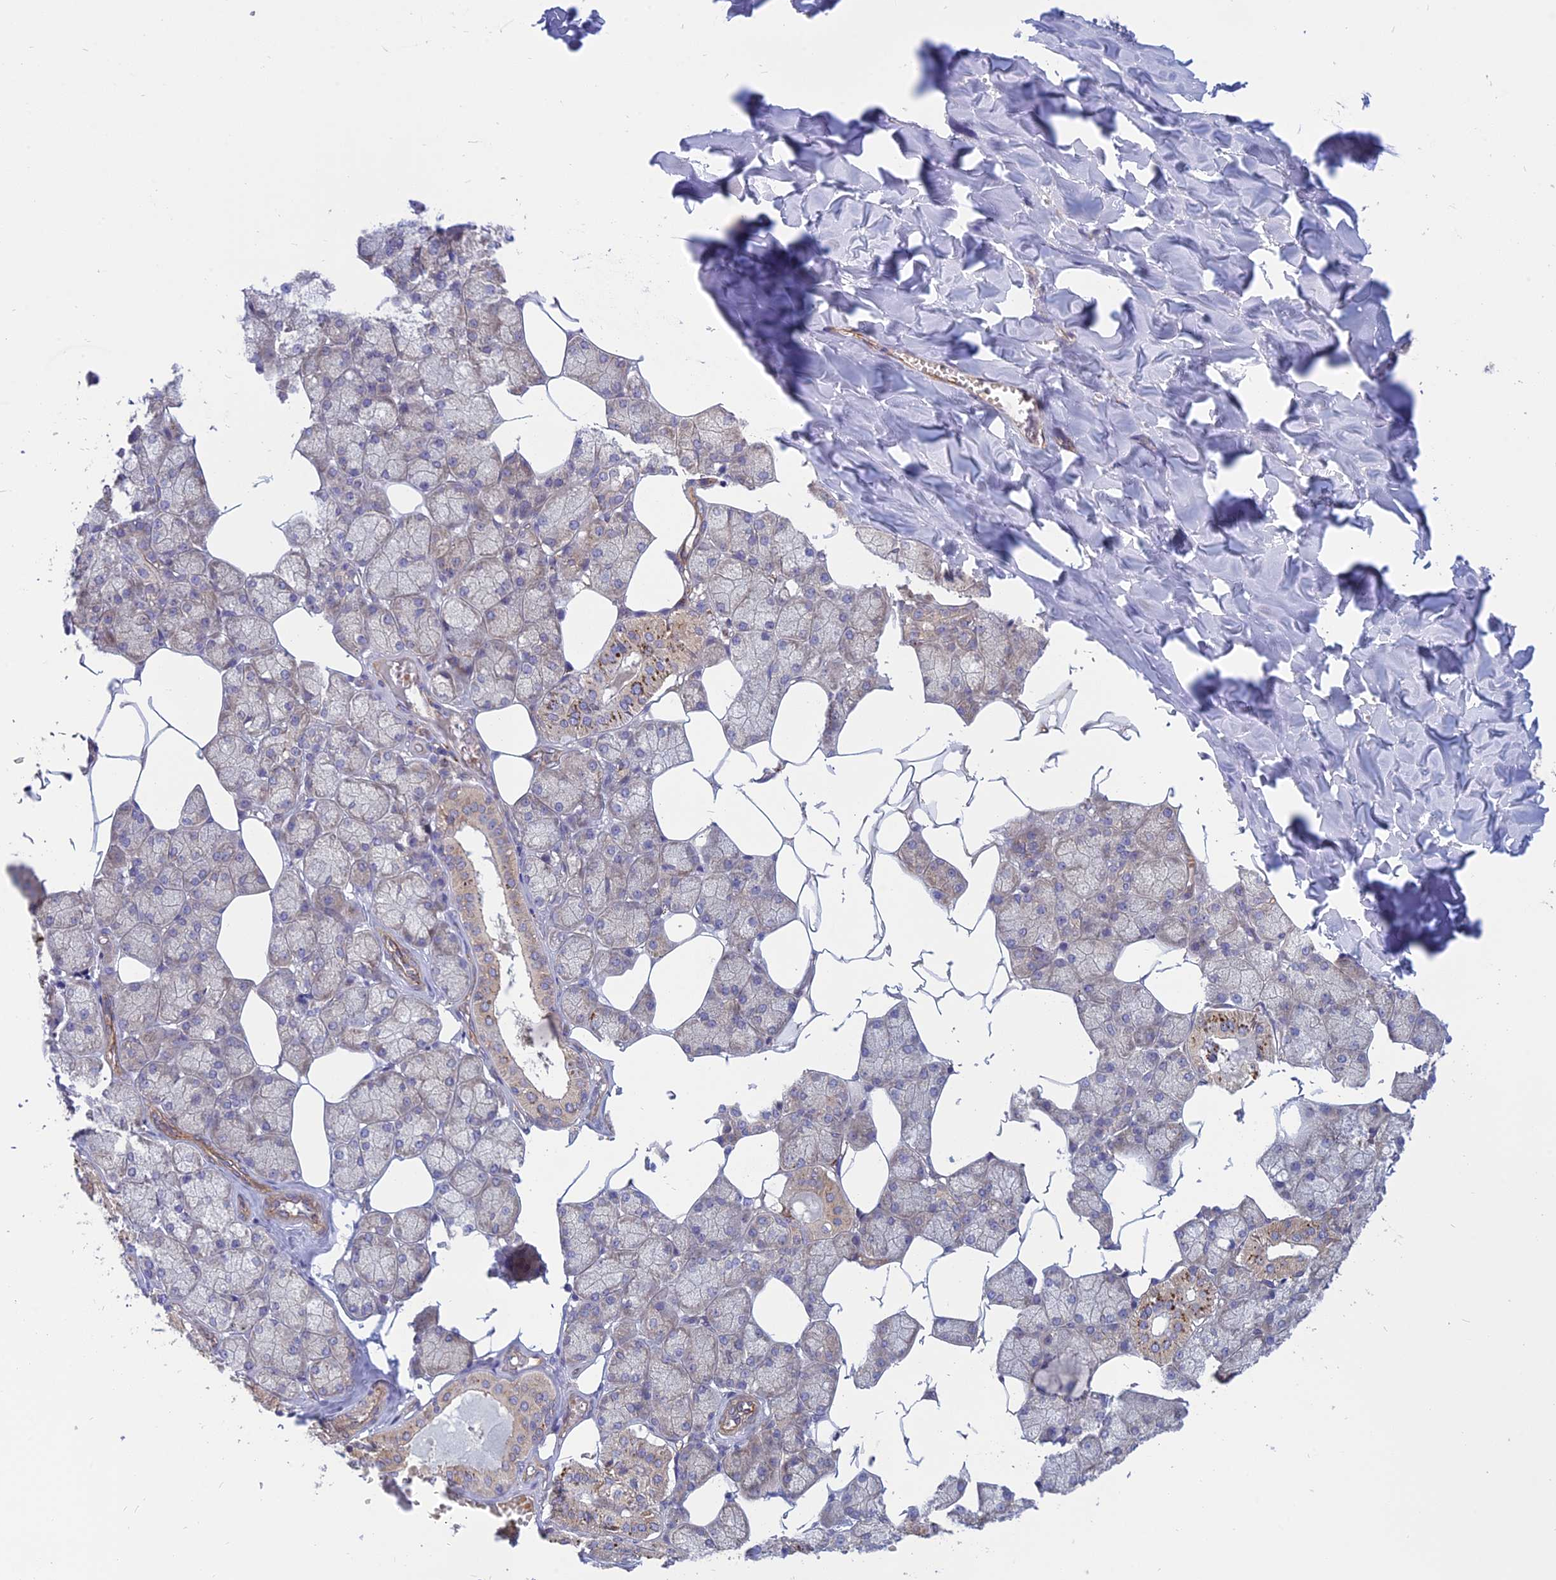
{"staining": {"intensity": "moderate", "quantity": "25%-75%", "location": "cytoplasmic/membranous"}, "tissue": "salivary gland", "cell_type": "Glandular cells", "image_type": "normal", "snomed": [{"axis": "morphology", "description": "Normal tissue, NOS"}, {"axis": "topography", "description": "Salivary gland"}], "caption": "High-magnification brightfield microscopy of unremarkable salivary gland stained with DAB (3,3'-diaminobenzidine) (brown) and counterstained with hematoxylin (blue). glandular cells exhibit moderate cytoplasmic/membranous positivity is present in approximately25%-75% of cells. The staining is performed using DAB (3,3'-diaminobenzidine) brown chromogen to label protein expression. The nuclei are counter-stained blue using hematoxylin.", "gene": "PHKA2", "patient": {"sex": "male", "age": 62}}